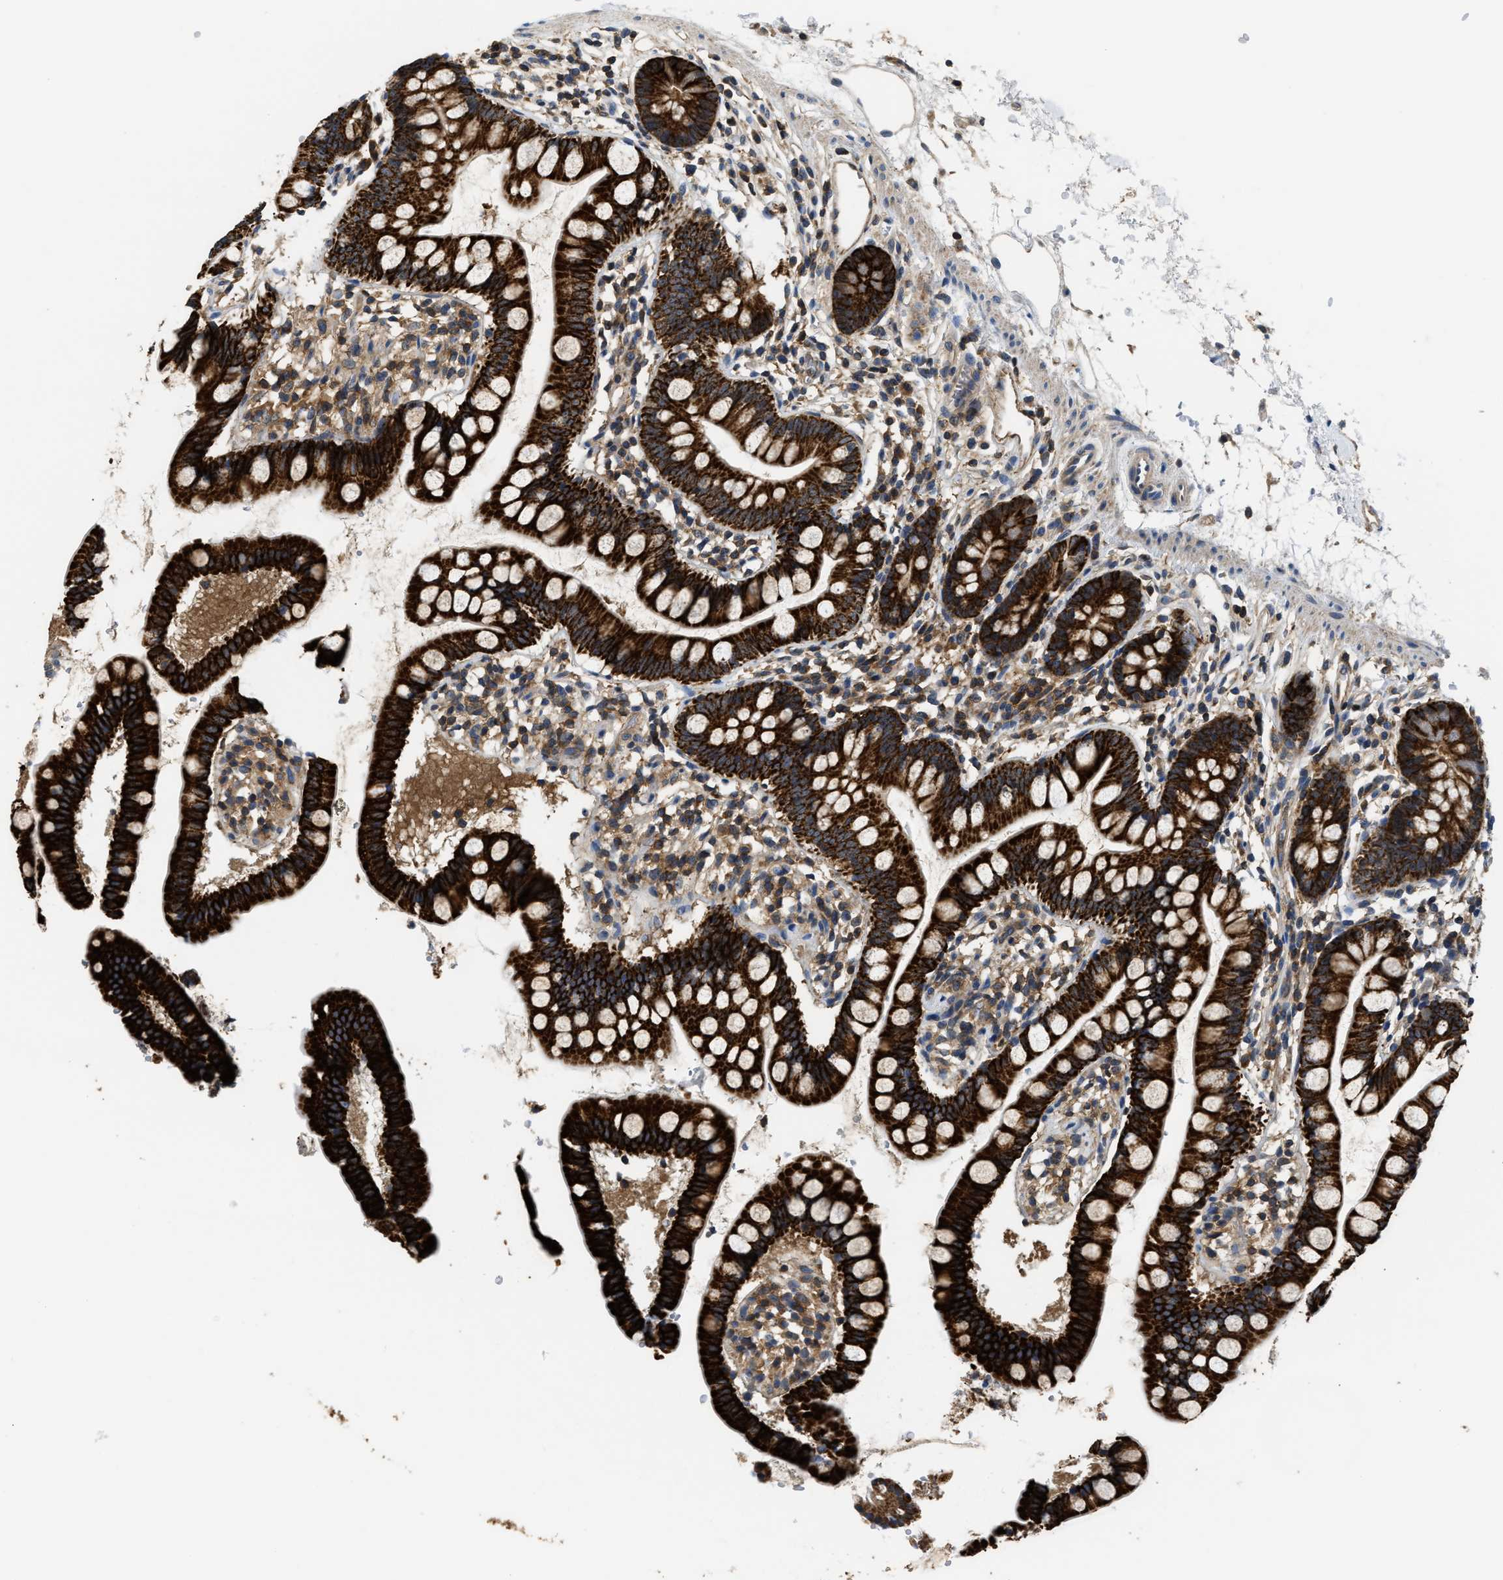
{"staining": {"intensity": "strong", "quantity": ">75%", "location": "cytoplasmic/membranous"}, "tissue": "small intestine", "cell_type": "Glandular cells", "image_type": "normal", "snomed": [{"axis": "morphology", "description": "Normal tissue, NOS"}, {"axis": "topography", "description": "Small intestine"}], "caption": "Glandular cells exhibit high levels of strong cytoplasmic/membranous staining in approximately >75% of cells in unremarkable small intestine.", "gene": "CCM2", "patient": {"sex": "female", "age": 84}}